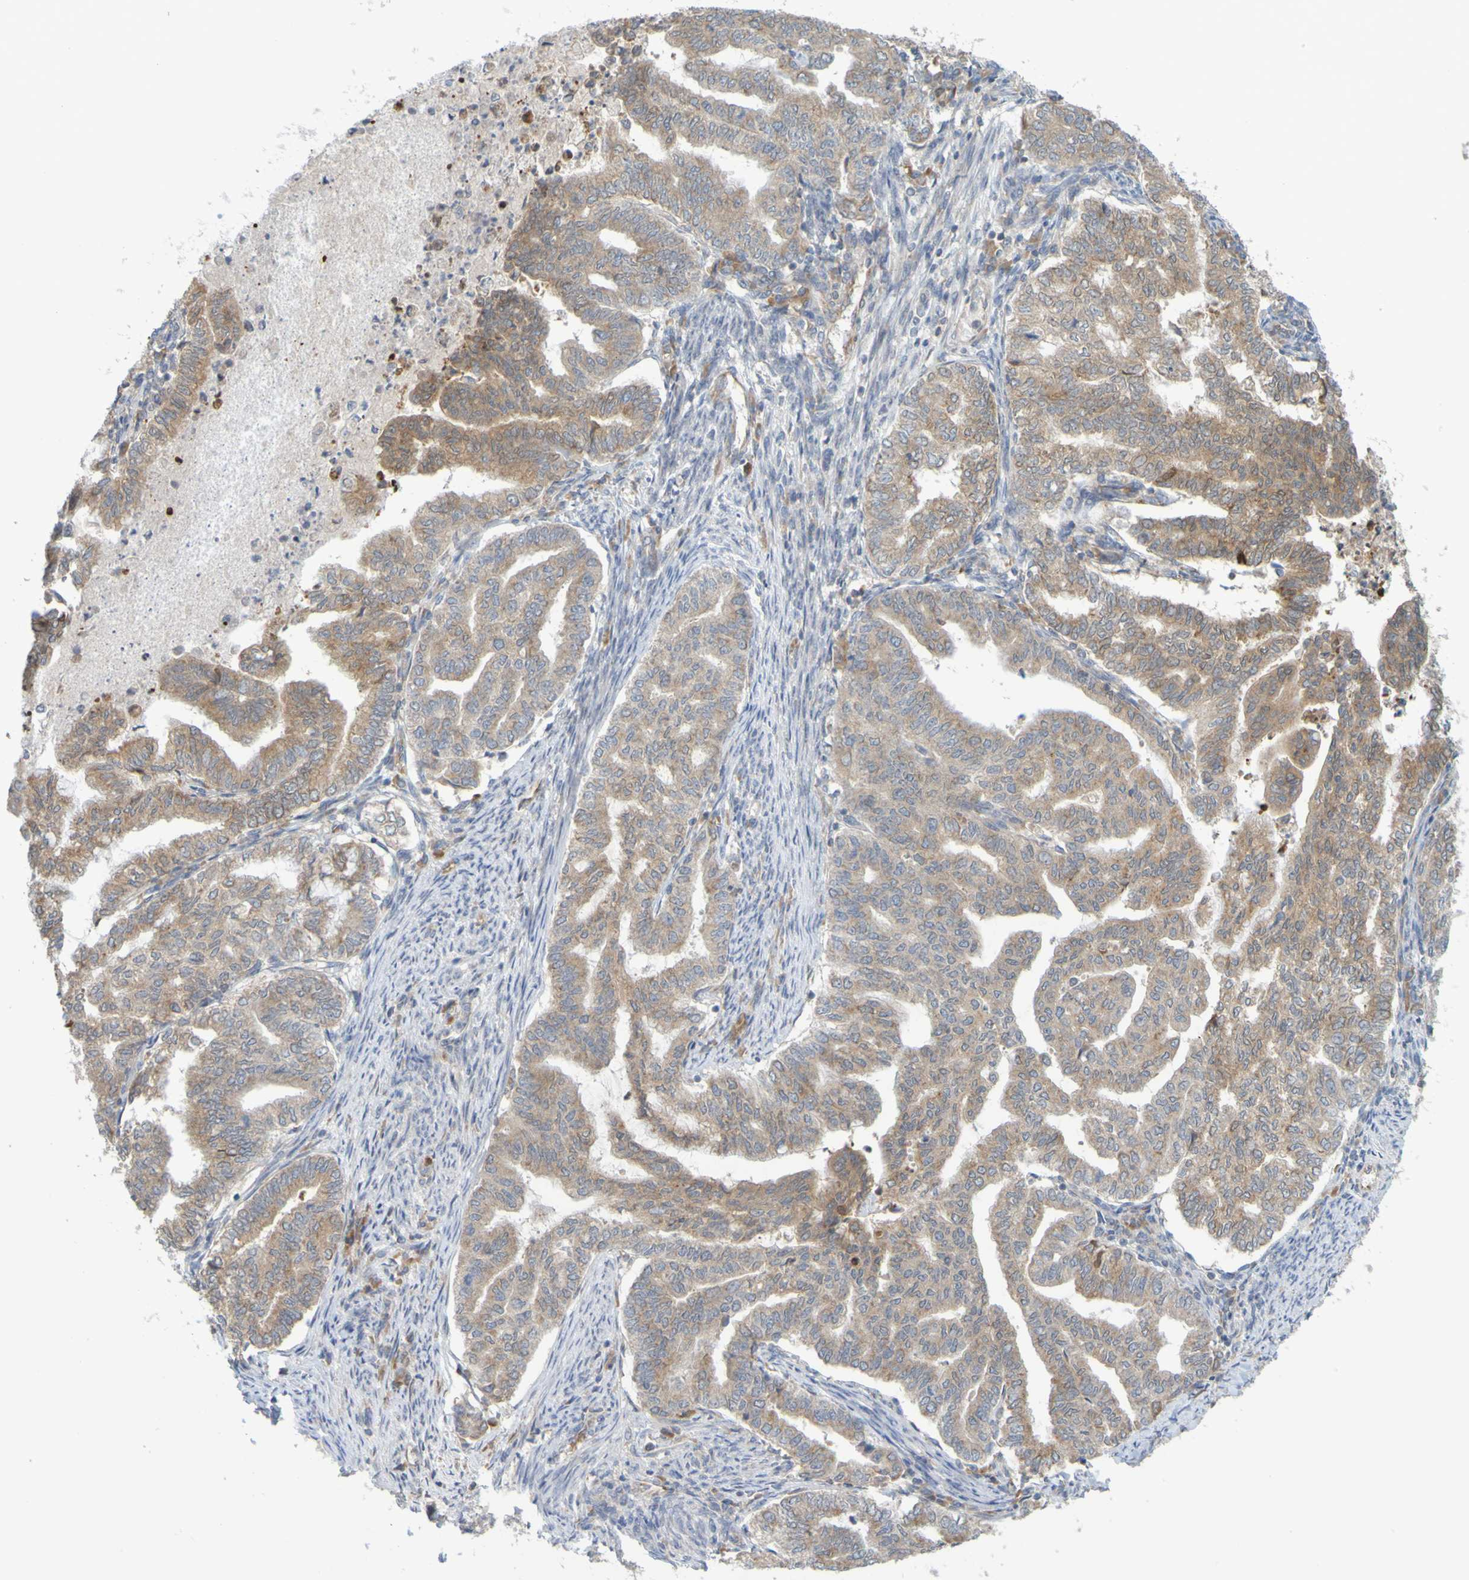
{"staining": {"intensity": "moderate", "quantity": ">75%", "location": "cytoplasmic/membranous"}, "tissue": "endometrial cancer", "cell_type": "Tumor cells", "image_type": "cancer", "snomed": [{"axis": "morphology", "description": "Adenocarcinoma, NOS"}, {"axis": "topography", "description": "Endometrium"}], "caption": "Immunohistochemistry (IHC) (DAB) staining of human endometrial cancer (adenocarcinoma) exhibits moderate cytoplasmic/membranous protein positivity in approximately >75% of tumor cells. The protein of interest is shown in brown color, while the nuclei are stained blue.", "gene": "MOGS", "patient": {"sex": "female", "age": 79}}